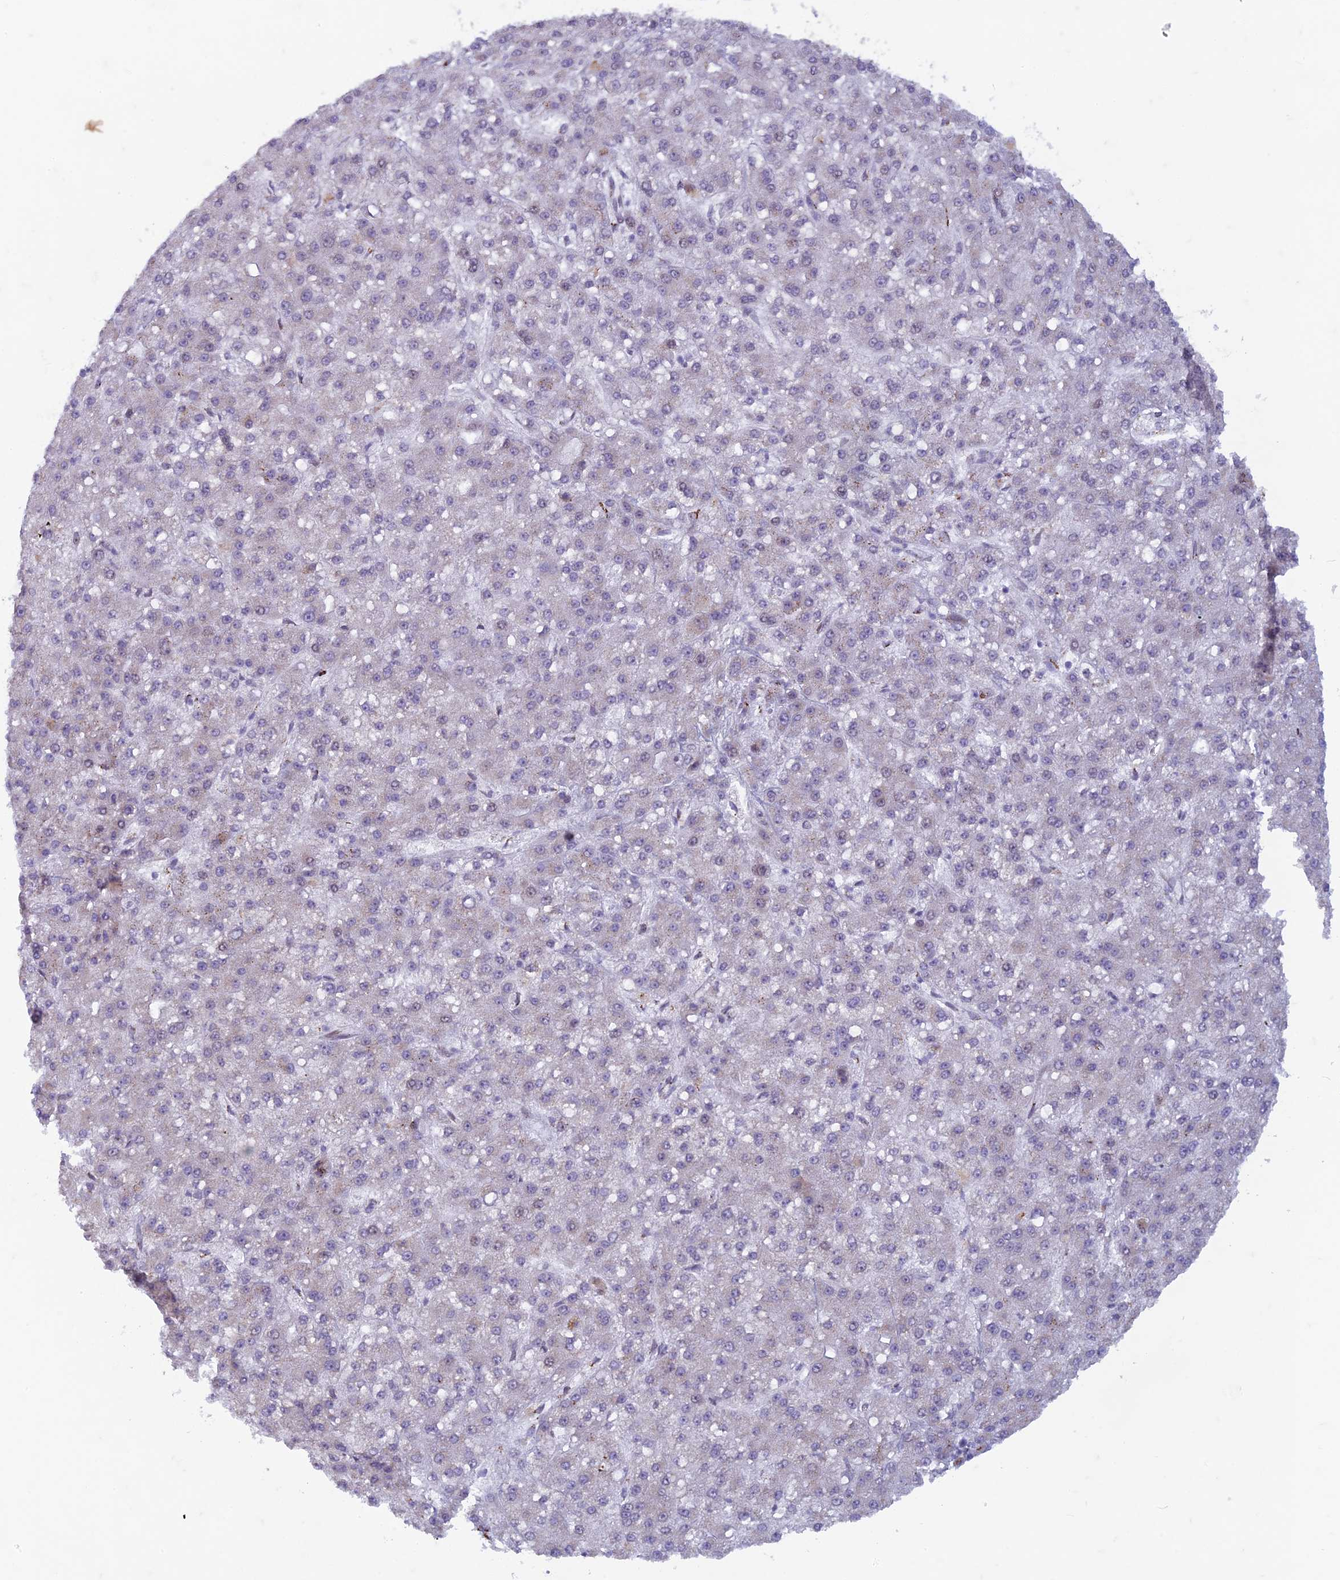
{"staining": {"intensity": "negative", "quantity": "none", "location": "none"}, "tissue": "liver cancer", "cell_type": "Tumor cells", "image_type": "cancer", "snomed": [{"axis": "morphology", "description": "Carcinoma, Hepatocellular, NOS"}, {"axis": "topography", "description": "Liver"}], "caption": "Immunohistochemical staining of liver cancer (hepatocellular carcinoma) shows no significant expression in tumor cells. Nuclei are stained in blue.", "gene": "FAM3C", "patient": {"sex": "male", "age": 67}}